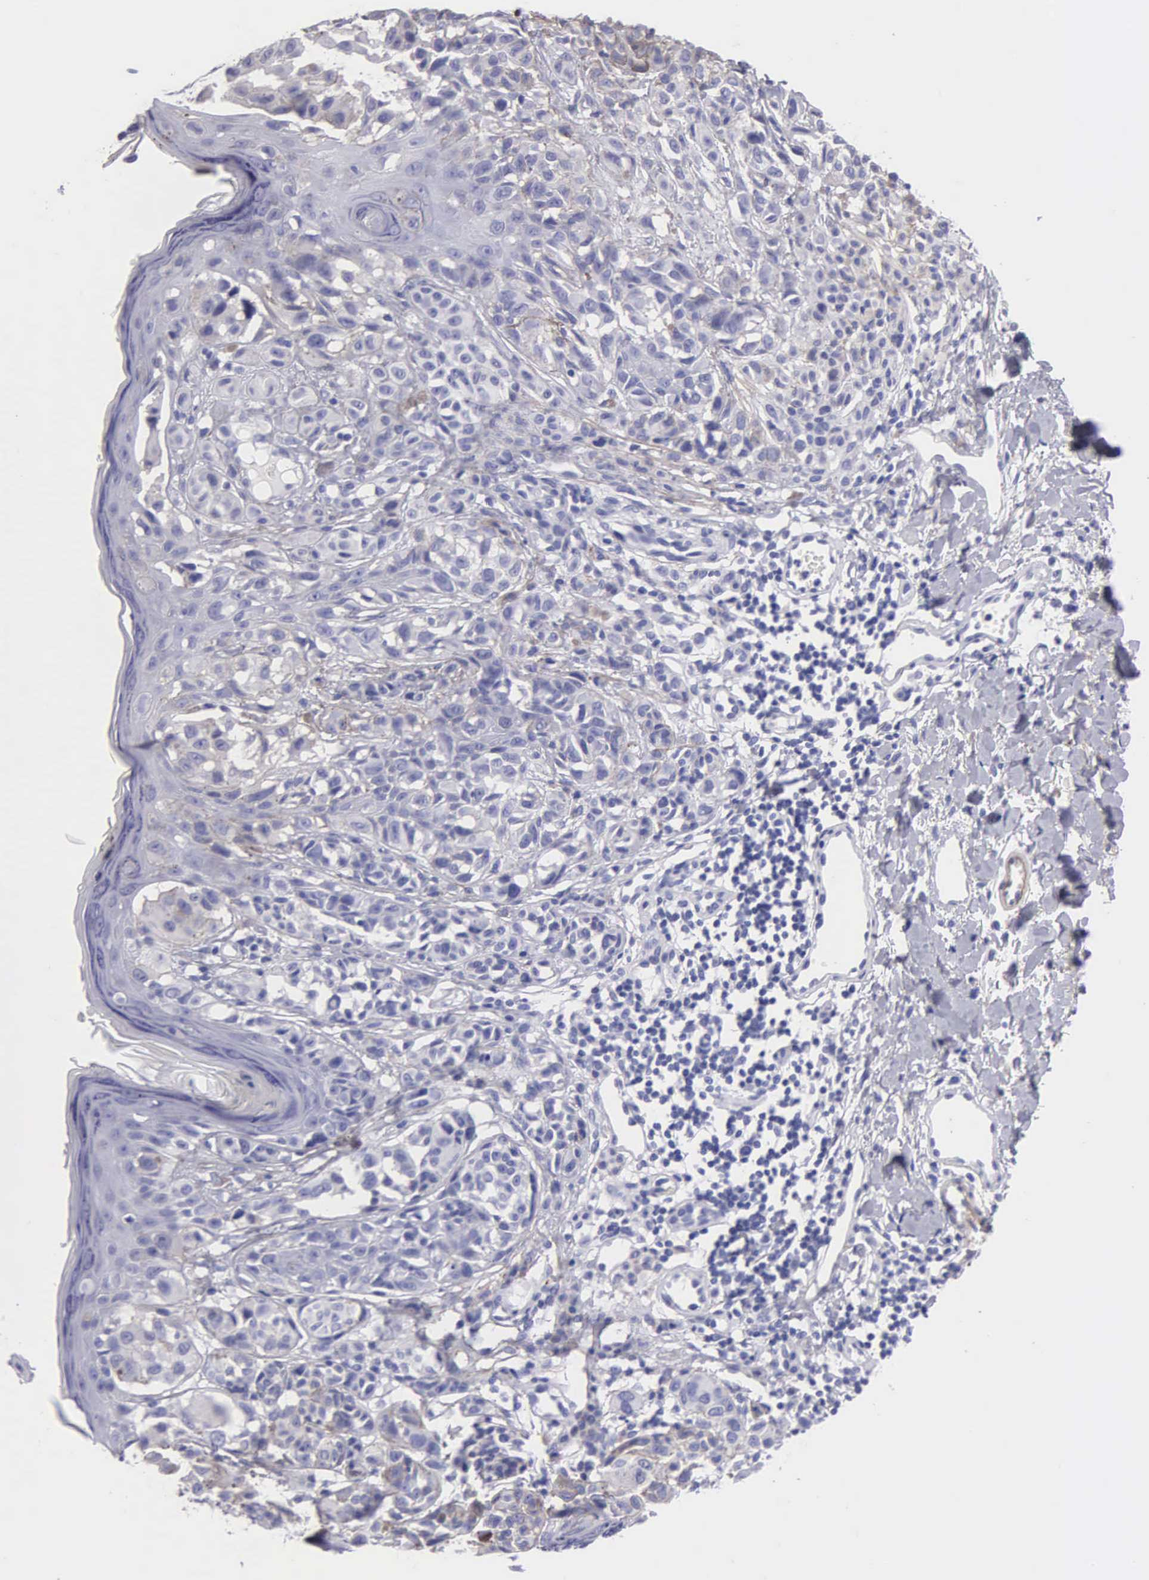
{"staining": {"intensity": "negative", "quantity": "none", "location": "none"}, "tissue": "melanoma", "cell_type": "Tumor cells", "image_type": "cancer", "snomed": [{"axis": "morphology", "description": "Malignant melanoma, NOS"}, {"axis": "topography", "description": "Skin"}], "caption": "The immunohistochemistry (IHC) photomicrograph has no significant expression in tumor cells of malignant melanoma tissue.", "gene": "FBLN5", "patient": {"sex": "male", "age": 40}}